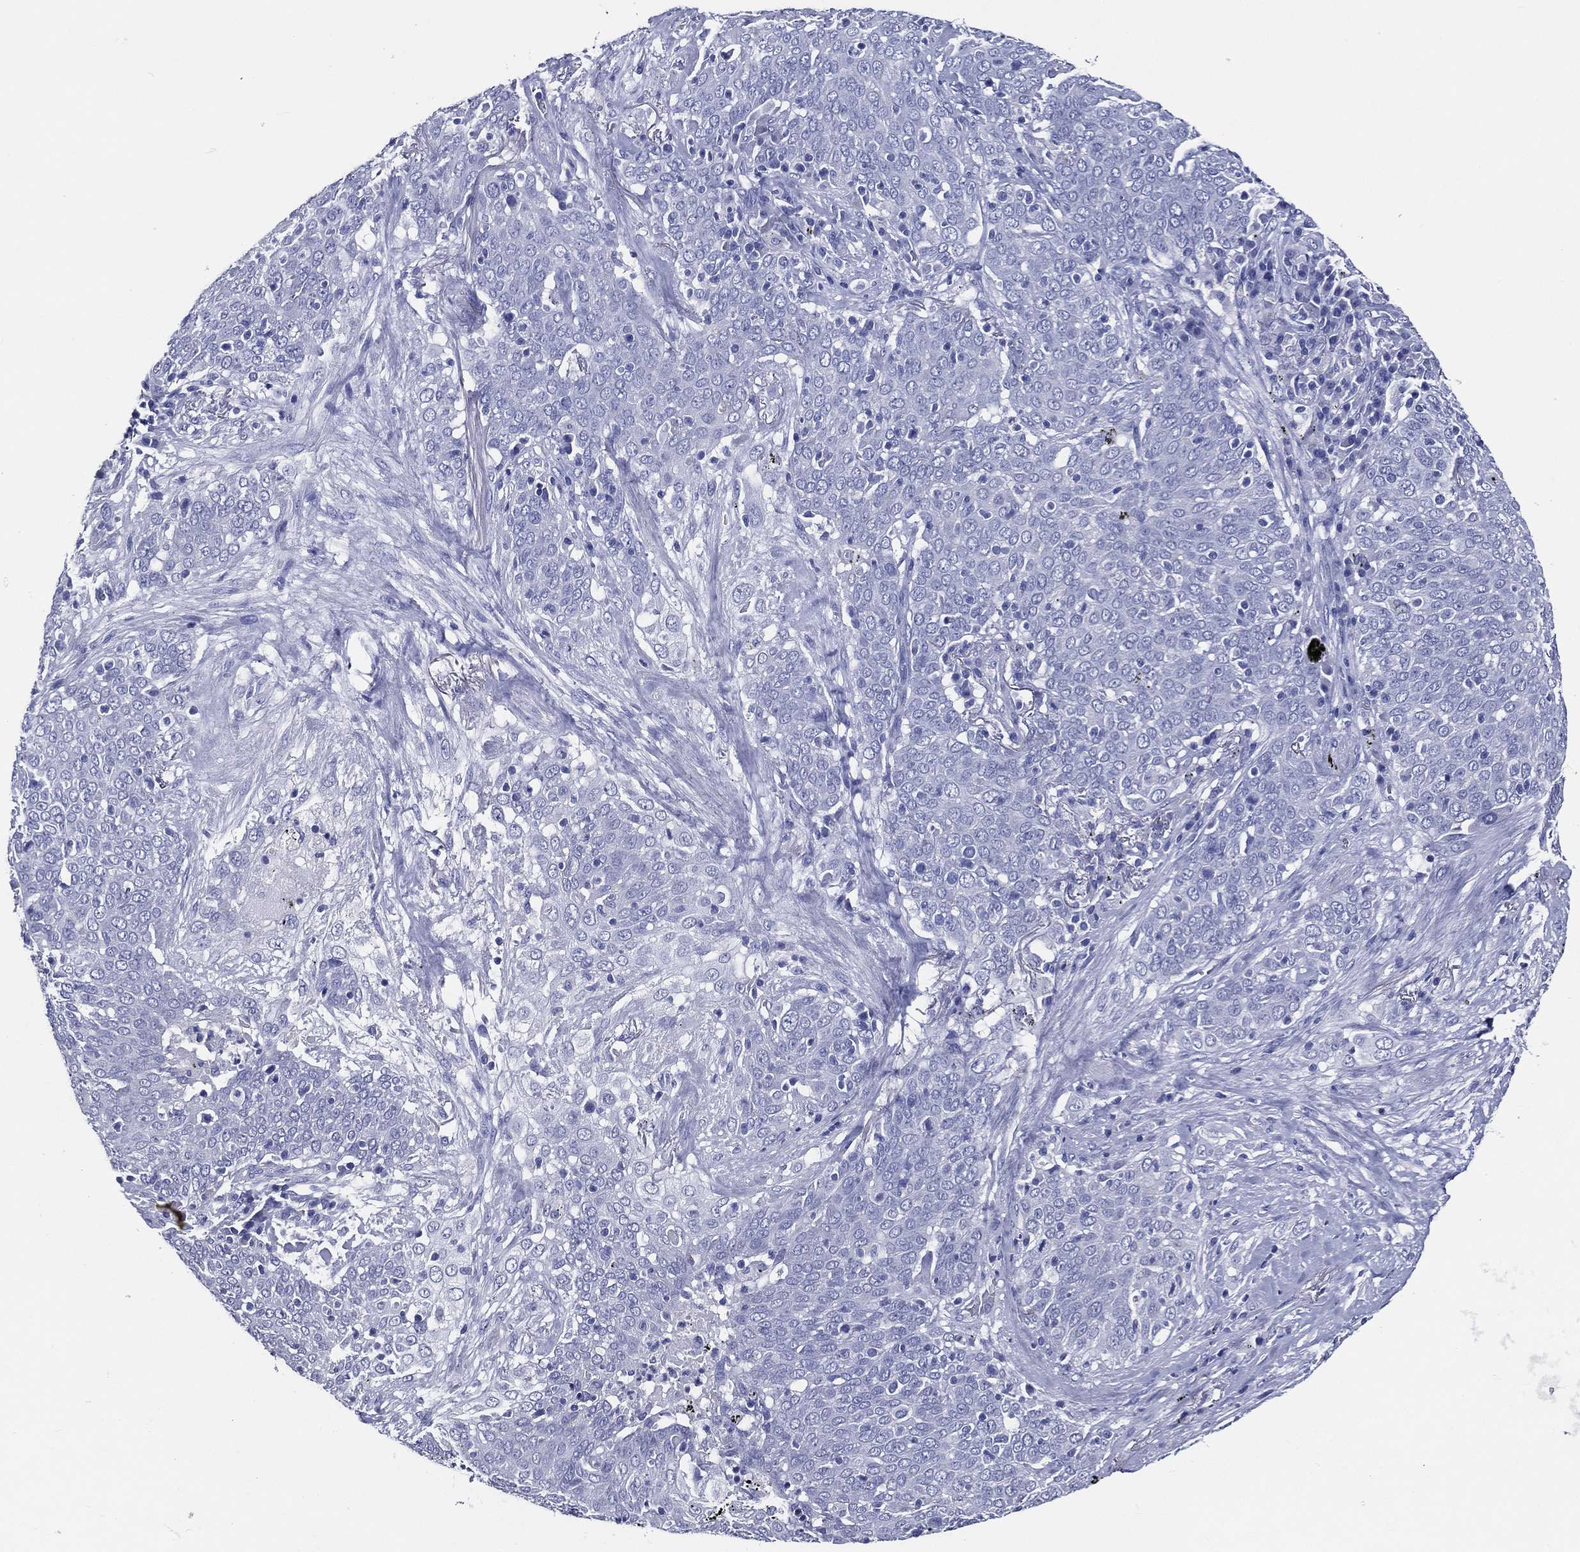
{"staining": {"intensity": "negative", "quantity": "none", "location": "none"}, "tissue": "lung cancer", "cell_type": "Tumor cells", "image_type": "cancer", "snomed": [{"axis": "morphology", "description": "Squamous cell carcinoma, NOS"}, {"axis": "topography", "description": "Lung"}], "caption": "A photomicrograph of lung cancer stained for a protein displays no brown staining in tumor cells. Nuclei are stained in blue.", "gene": "ACE2", "patient": {"sex": "male", "age": 82}}